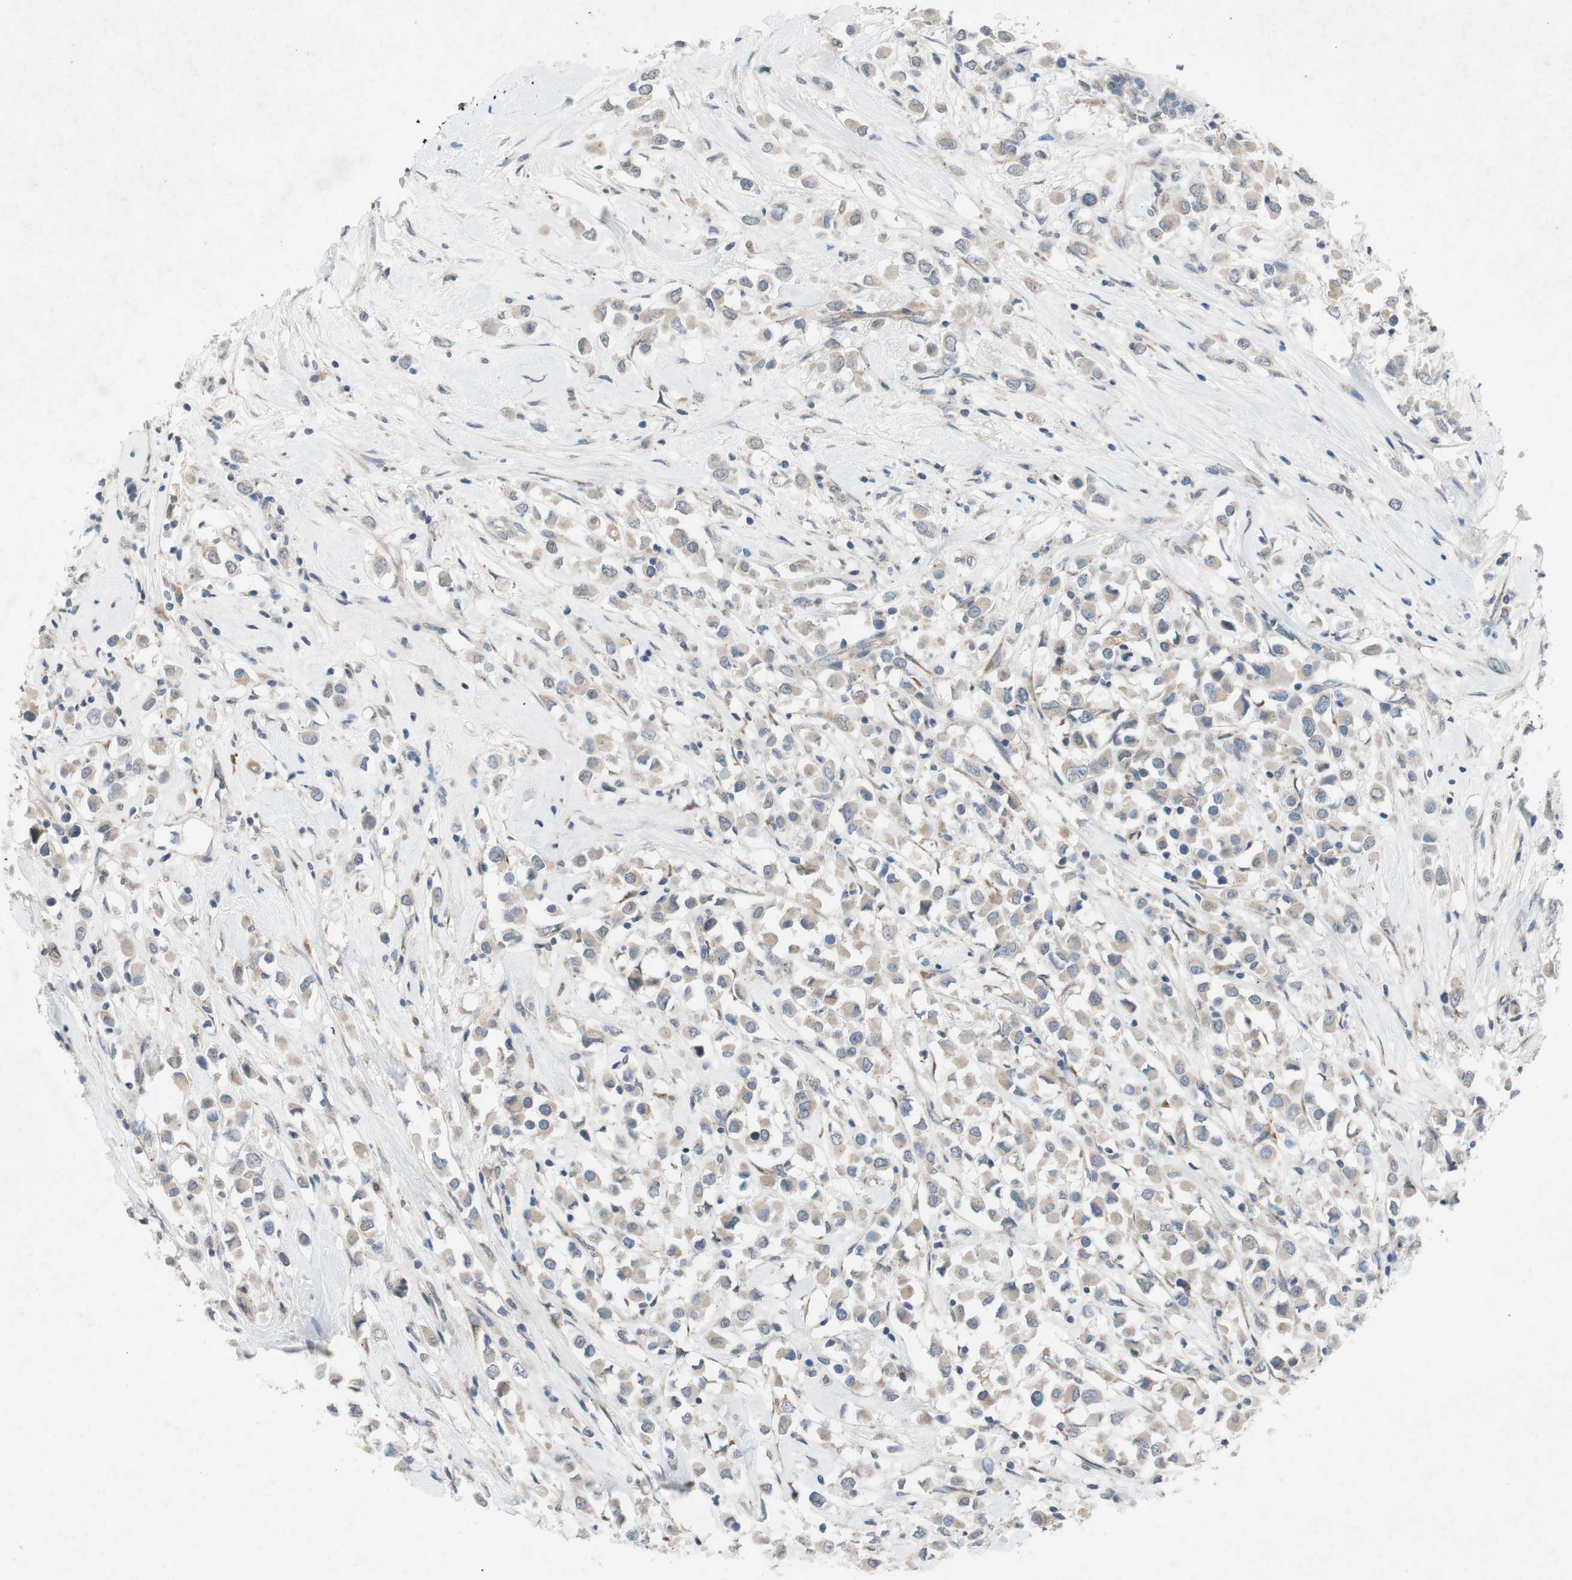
{"staining": {"intensity": "weak", "quantity": ">75%", "location": "cytoplasmic/membranous"}, "tissue": "breast cancer", "cell_type": "Tumor cells", "image_type": "cancer", "snomed": [{"axis": "morphology", "description": "Duct carcinoma"}, {"axis": "topography", "description": "Breast"}], "caption": "Brown immunohistochemical staining in breast cancer exhibits weak cytoplasmic/membranous staining in about >75% of tumor cells. The protein of interest is shown in brown color, while the nuclei are stained blue.", "gene": "ADD2", "patient": {"sex": "female", "age": 61}}